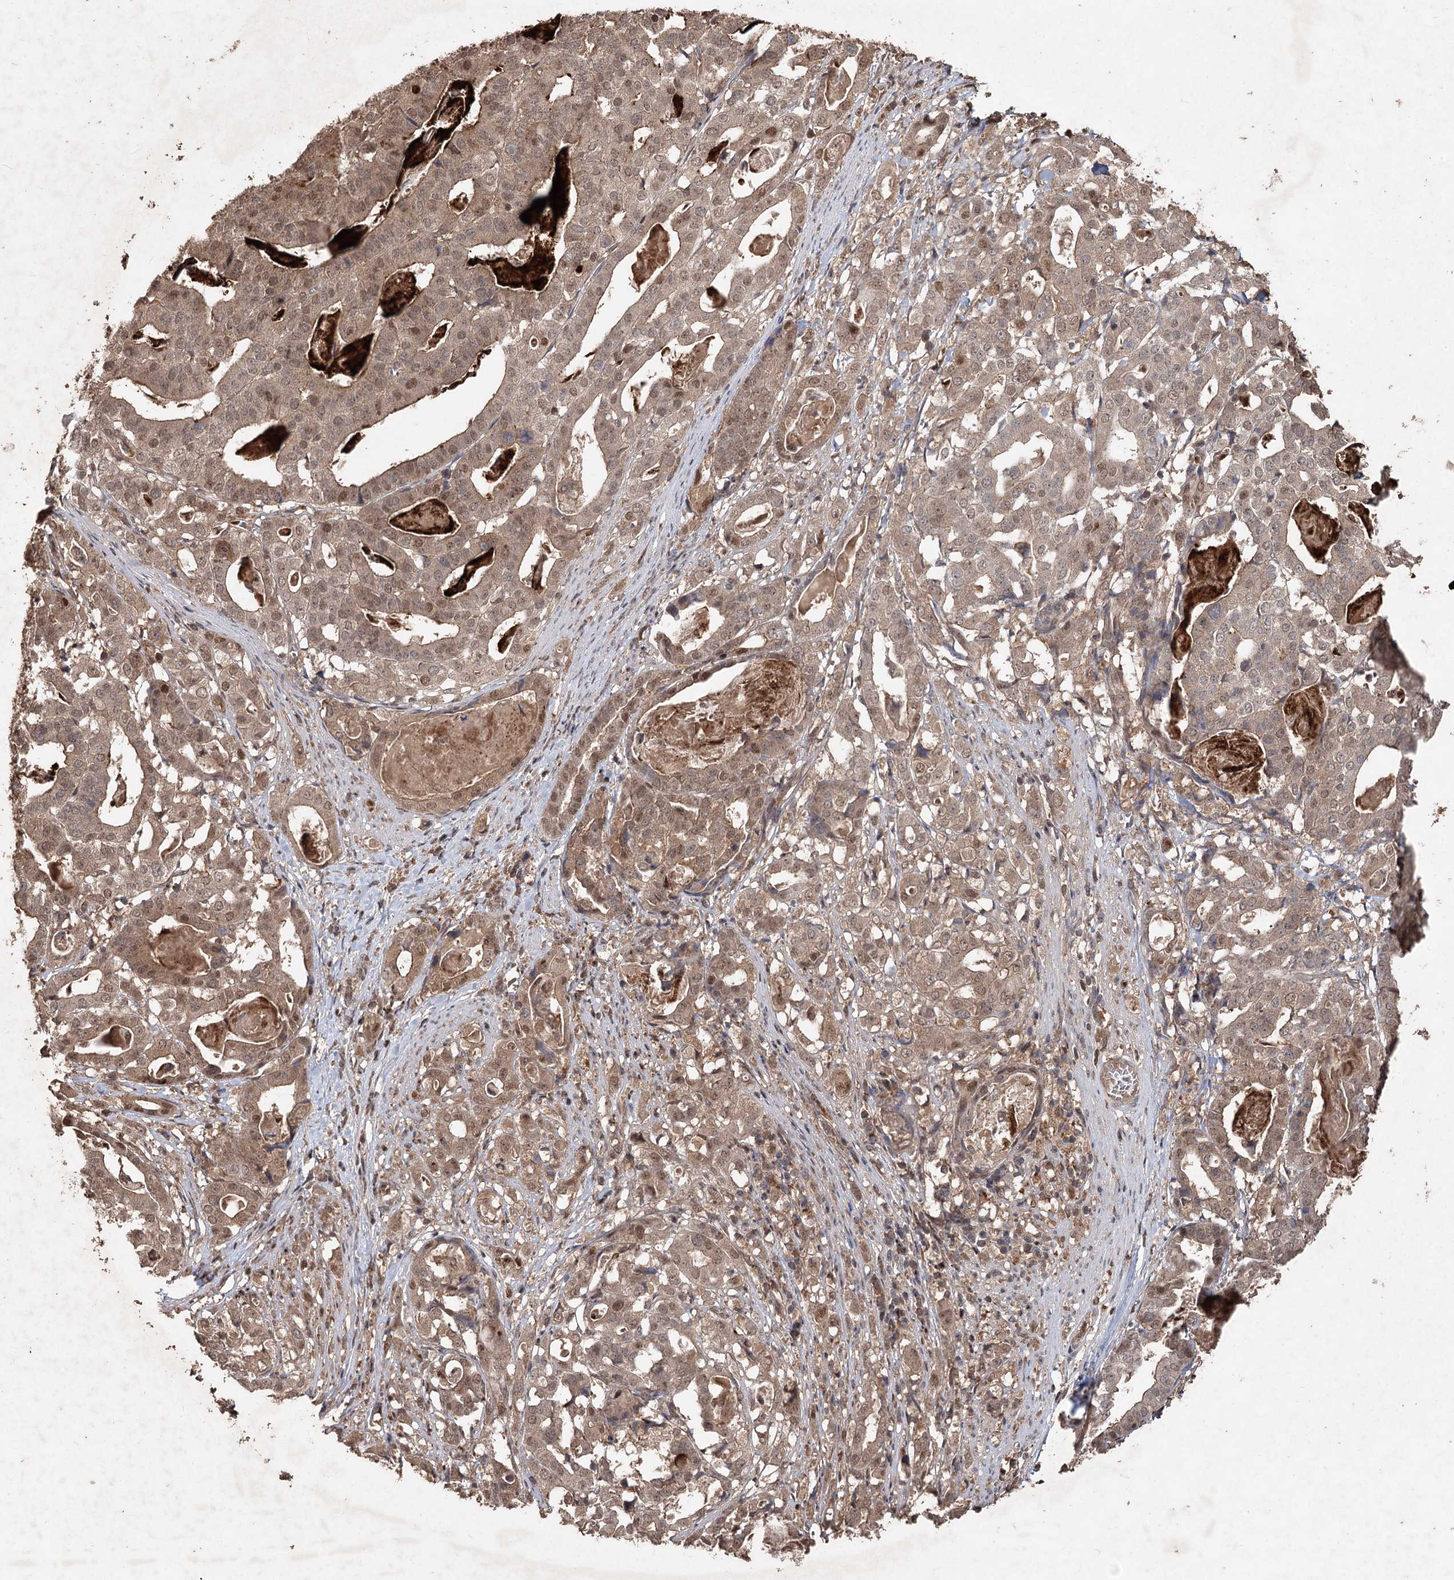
{"staining": {"intensity": "moderate", "quantity": ">75%", "location": "cytoplasmic/membranous,nuclear"}, "tissue": "stomach cancer", "cell_type": "Tumor cells", "image_type": "cancer", "snomed": [{"axis": "morphology", "description": "Adenocarcinoma, NOS"}, {"axis": "topography", "description": "Stomach"}], "caption": "Protein staining demonstrates moderate cytoplasmic/membranous and nuclear positivity in about >75% of tumor cells in stomach cancer (adenocarcinoma). The staining is performed using DAB brown chromogen to label protein expression. The nuclei are counter-stained blue using hematoxylin.", "gene": "FBXO7", "patient": {"sex": "male", "age": 48}}